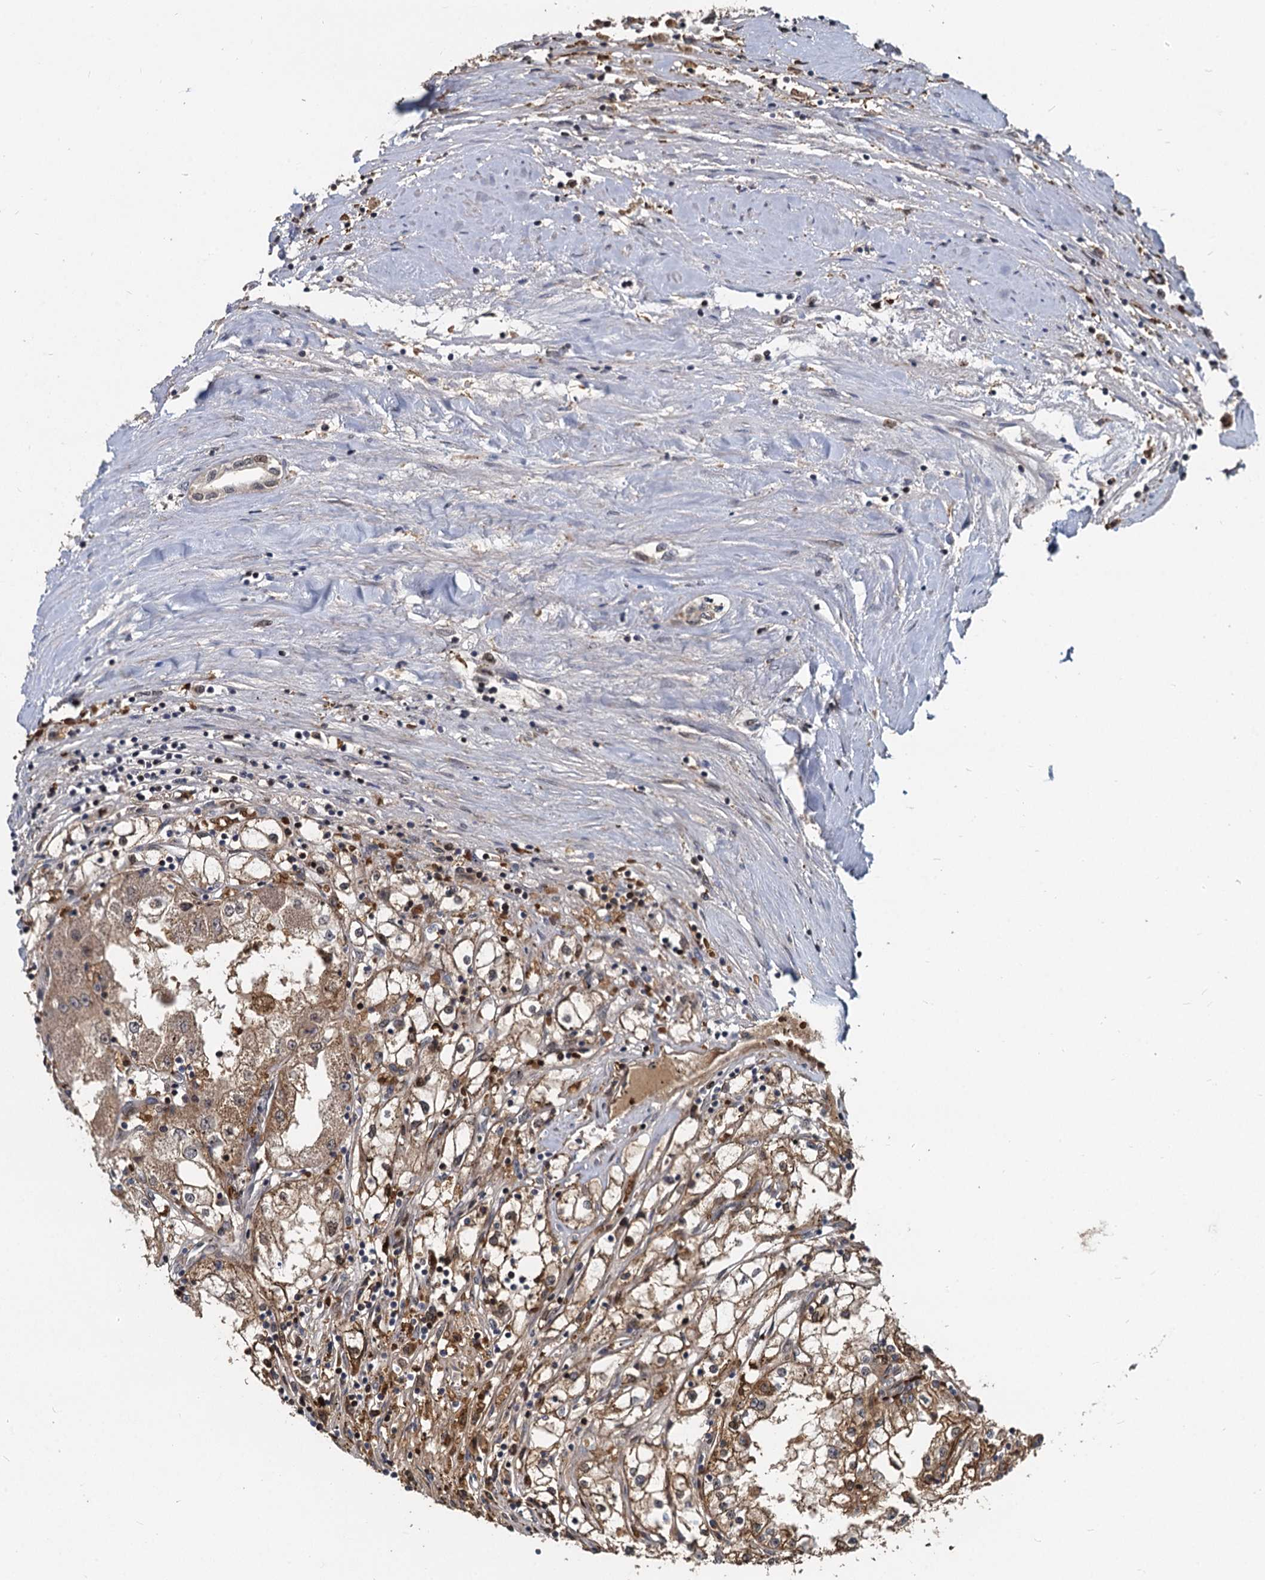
{"staining": {"intensity": "moderate", "quantity": ">75%", "location": "cytoplasmic/membranous"}, "tissue": "renal cancer", "cell_type": "Tumor cells", "image_type": "cancer", "snomed": [{"axis": "morphology", "description": "Adenocarcinoma, NOS"}, {"axis": "topography", "description": "Kidney"}], "caption": "Protein expression by immunohistochemistry shows moderate cytoplasmic/membranous positivity in approximately >75% of tumor cells in adenocarcinoma (renal). Nuclei are stained in blue.", "gene": "FANCI", "patient": {"sex": "male", "age": 56}}